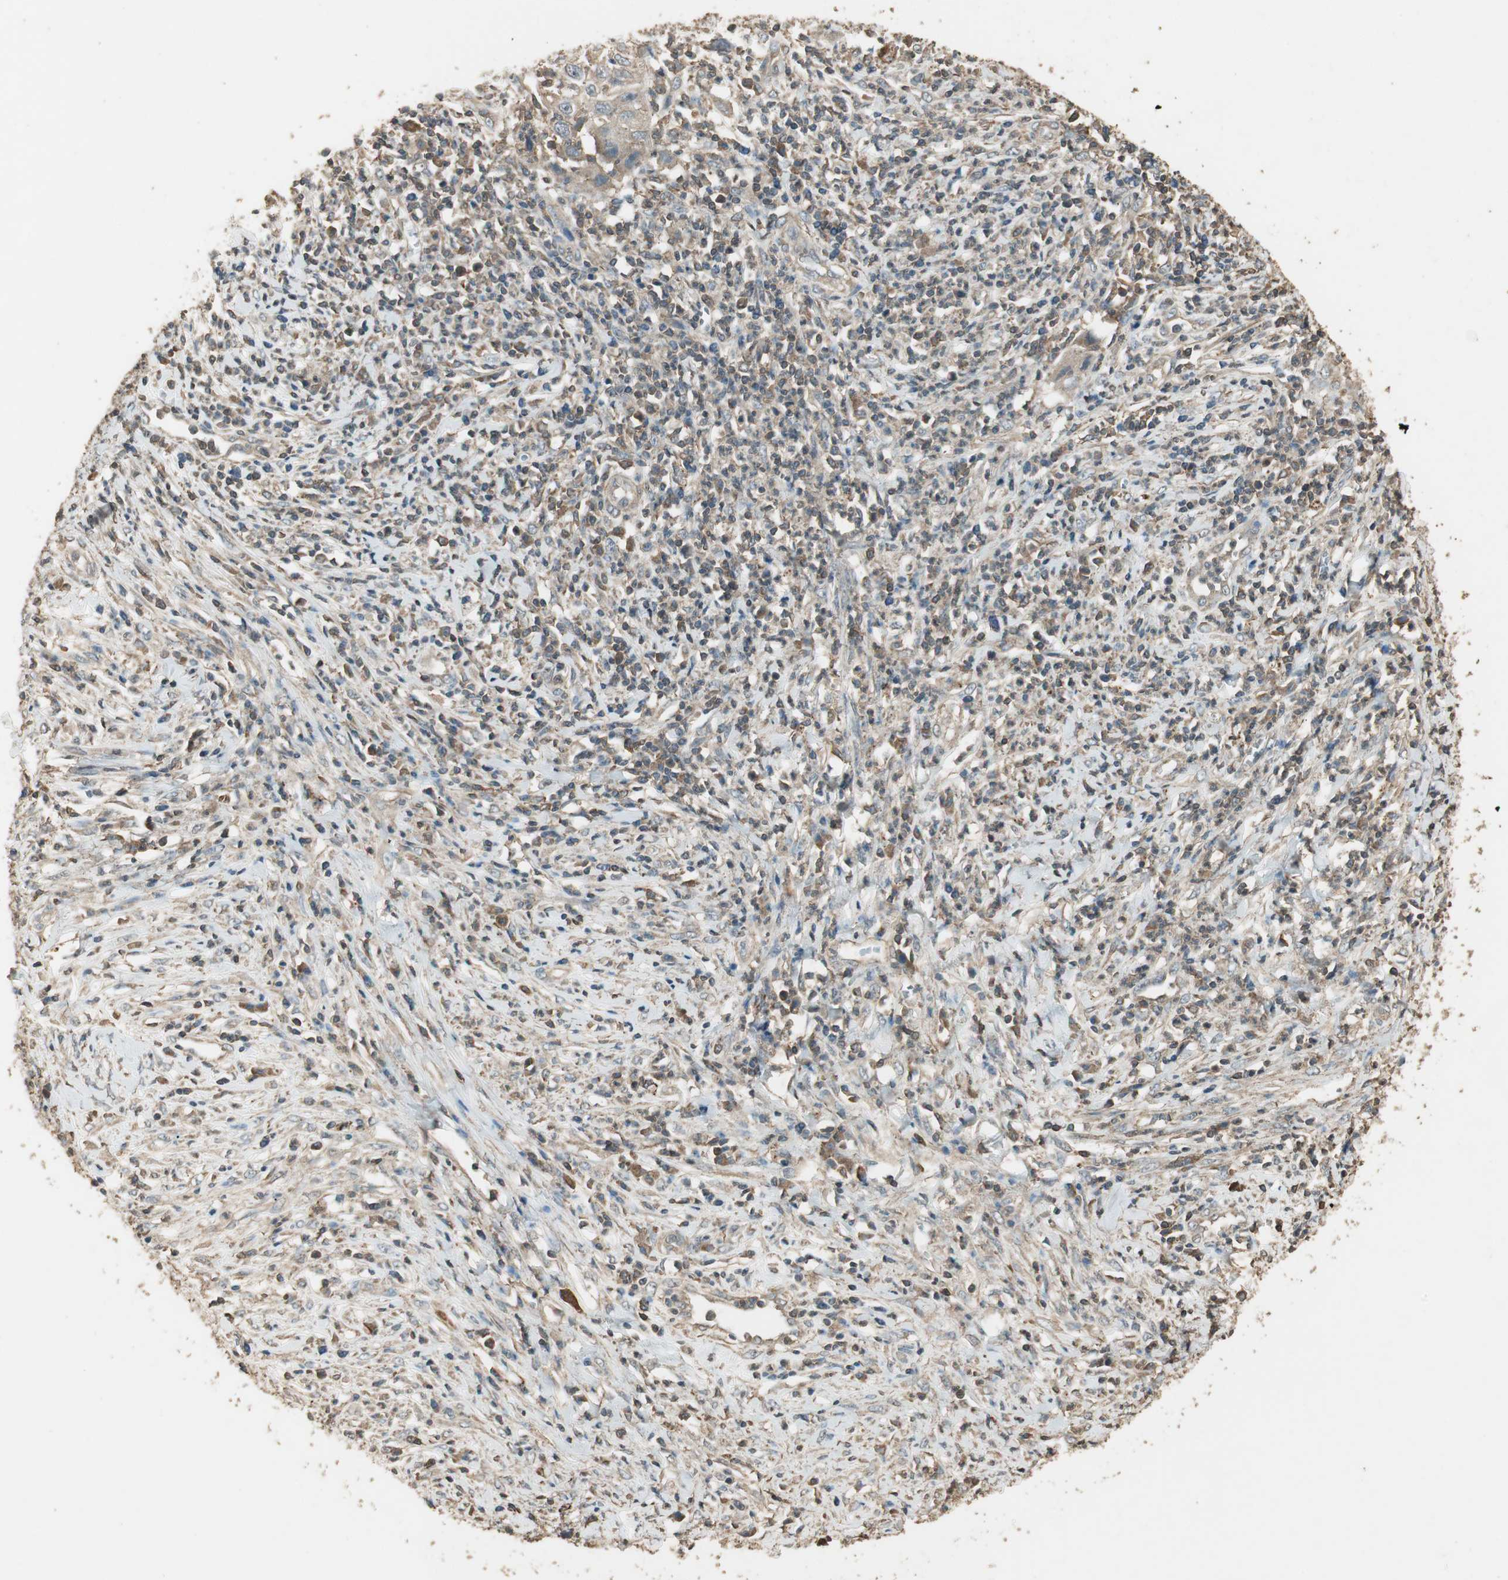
{"staining": {"intensity": "weak", "quantity": ">75%", "location": "cytoplasmic/membranous"}, "tissue": "cervical cancer", "cell_type": "Tumor cells", "image_type": "cancer", "snomed": [{"axis": "morphology", "description": "Squamous cell carcinoma, NOS"}, {"axis": "topography", "description": "Cervix"}], "caption": "IHC (DAB) staining of squamous cell carcinoma (cervical) shows weak cytoplasmic/membranous protein staining in about >75% of tumor cells. The protein of interest is stained brown, and the nuclei are stained in blue (DAB IHC with brightfield microscopy, high magnification).", "gene": "USP2", "patient": {"sex": "female", "age": 32}}